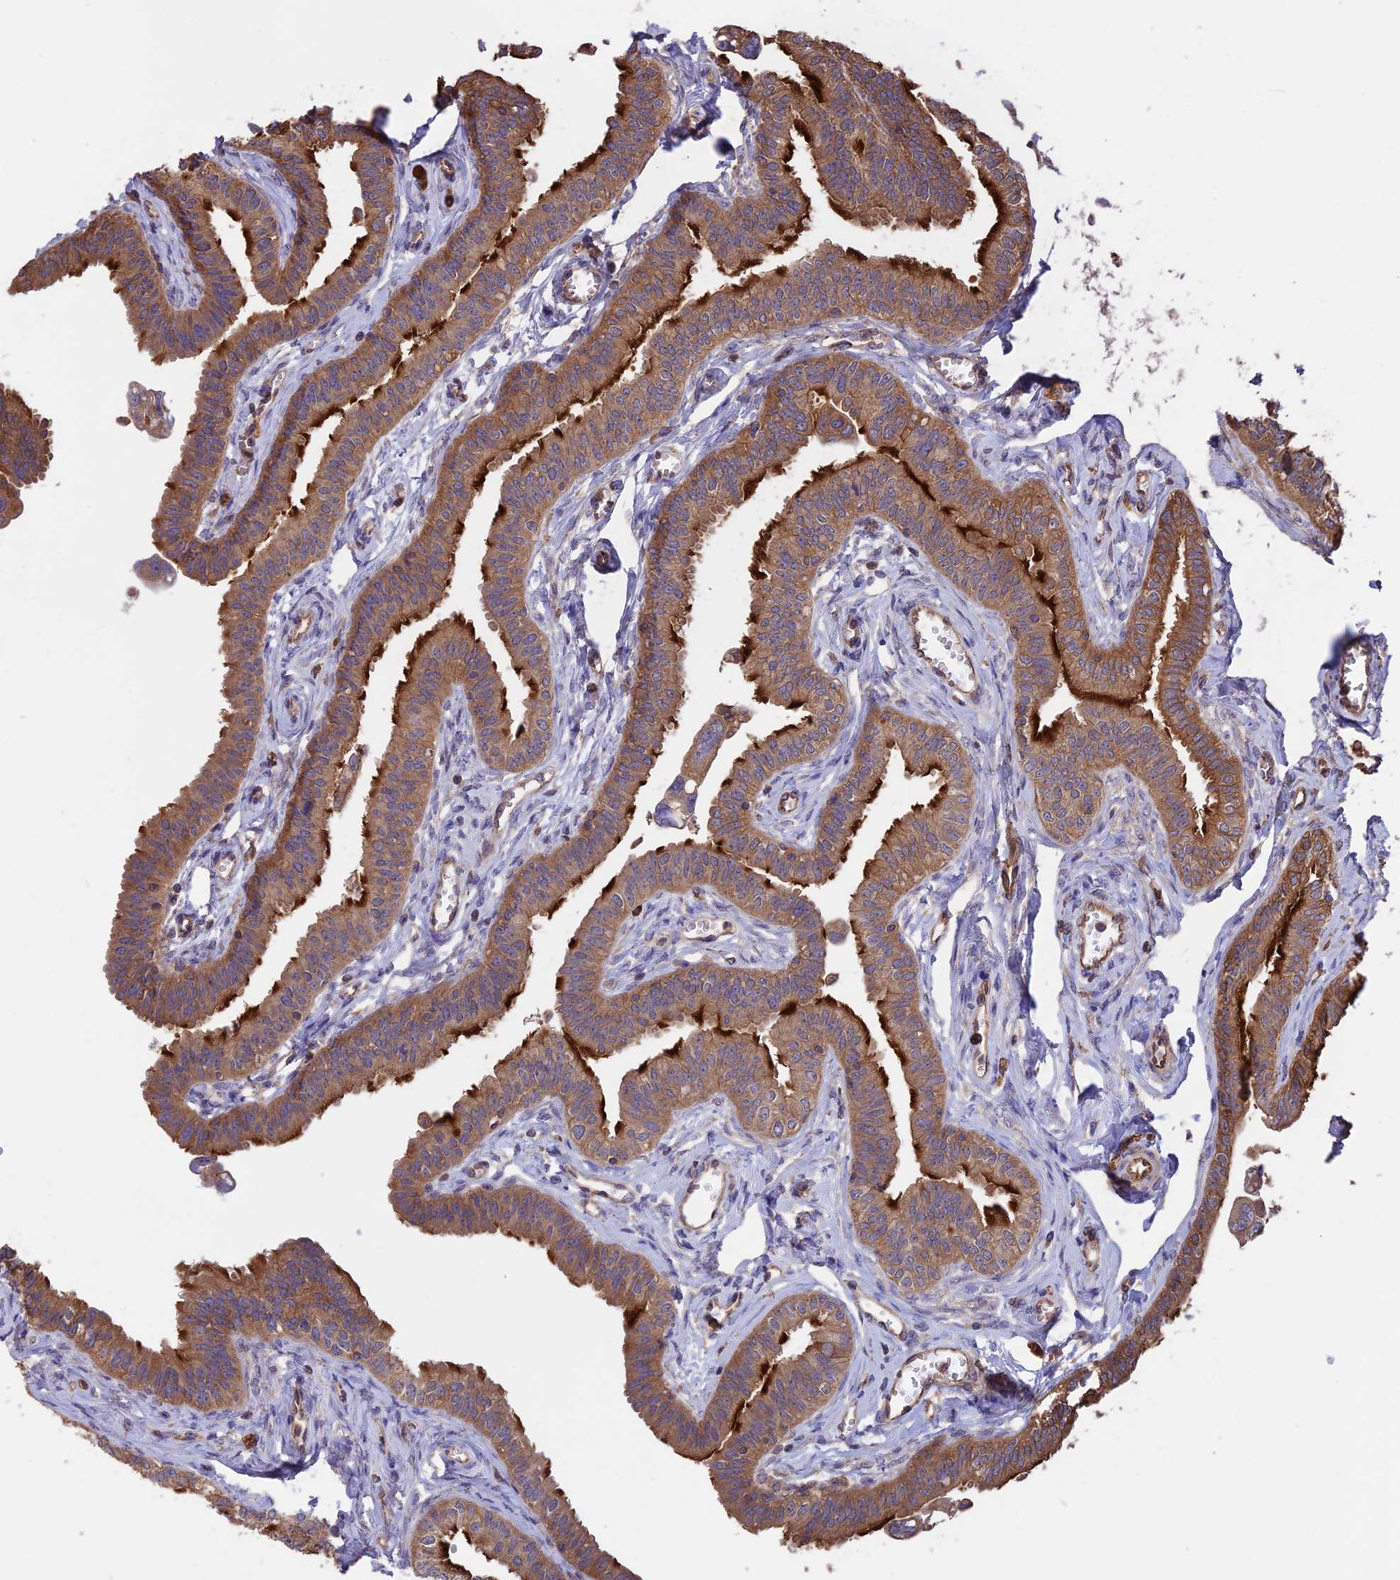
{"staining": {"intensity": "strong", "quantity": ">75%", "location": "cytoplasmic/membranous"}, "tissue": "fallopian tube", "cell_type": "Glandular cells", "image_type": "normal", "snomed": [{"axis": "morphology", "description": "Normal tissue, NOS"}, {"axis": "morphology", "description": "Carcinoma, NOS"}, {"axis": "topography", "description": "Fallopian tube"}, {"axis": "topography", "description": "Ovary"}], "caption": "A high amount of strong cytoplasmic/membranous expression is present in about >75% of glandular cells in benign fallopian tube.", "gene": "GAS8", "patient": {"sex": "female", "age": 59}}